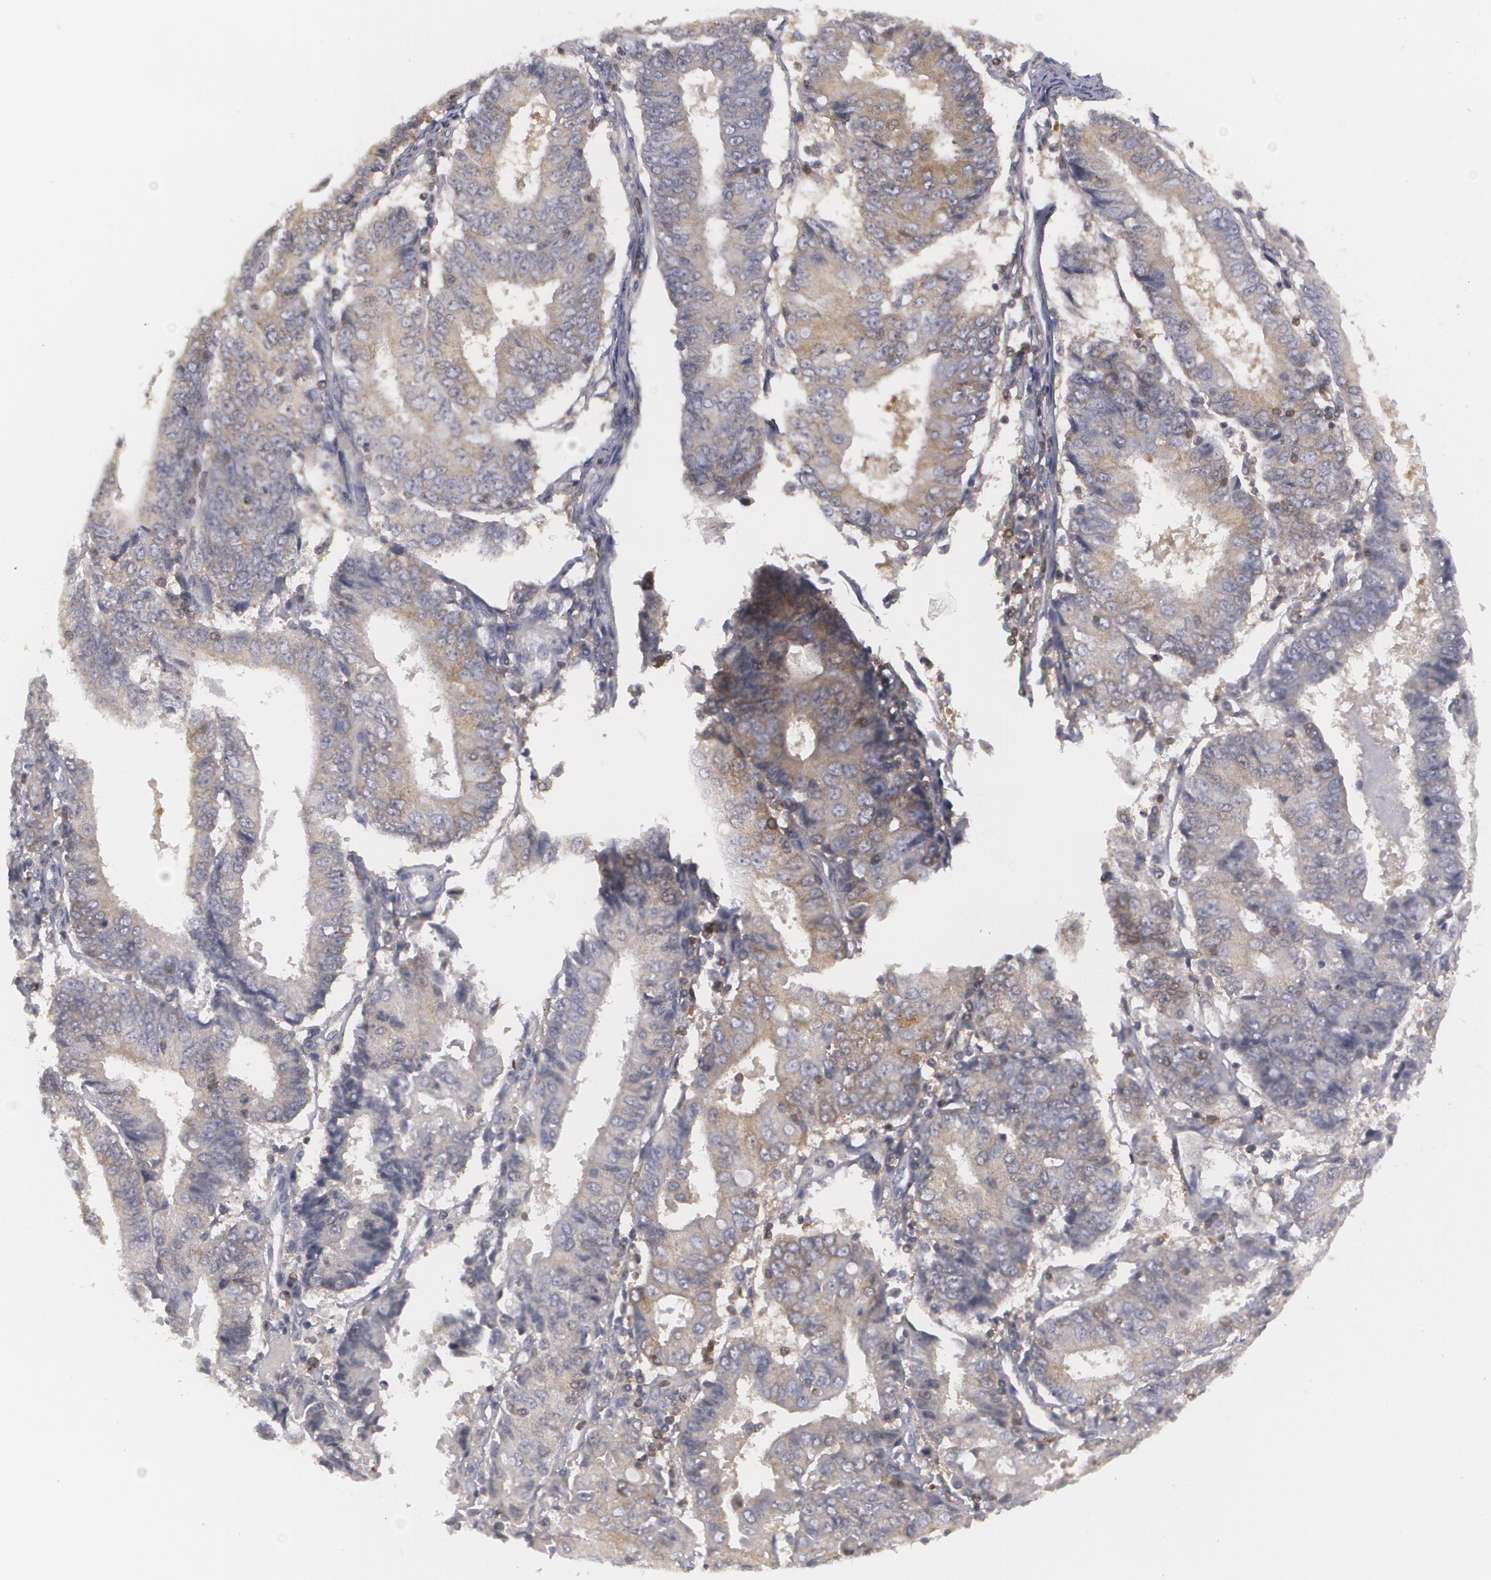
{"staining": {"intensity": "weak", "quantity": ">75%", "location": "cytoplasmic/membranous"}, "tissue": "endometrial cancer", "cell_type": "Tumor cells", "image_type": "cancer", "snomed": [{"axis": "morphology", "description": "Adenocarcinoma, NOS"}, {"axis": "topography", "description": "Endometrium"}], "caption": "Immunohistochemical staining of human endometrial cancer reveals low levels of weak cytoplasmic/membranous staining in about >75% of tumor cells.", "gene": "BIN1", "patient": {"sex": "female", "age": 75}}